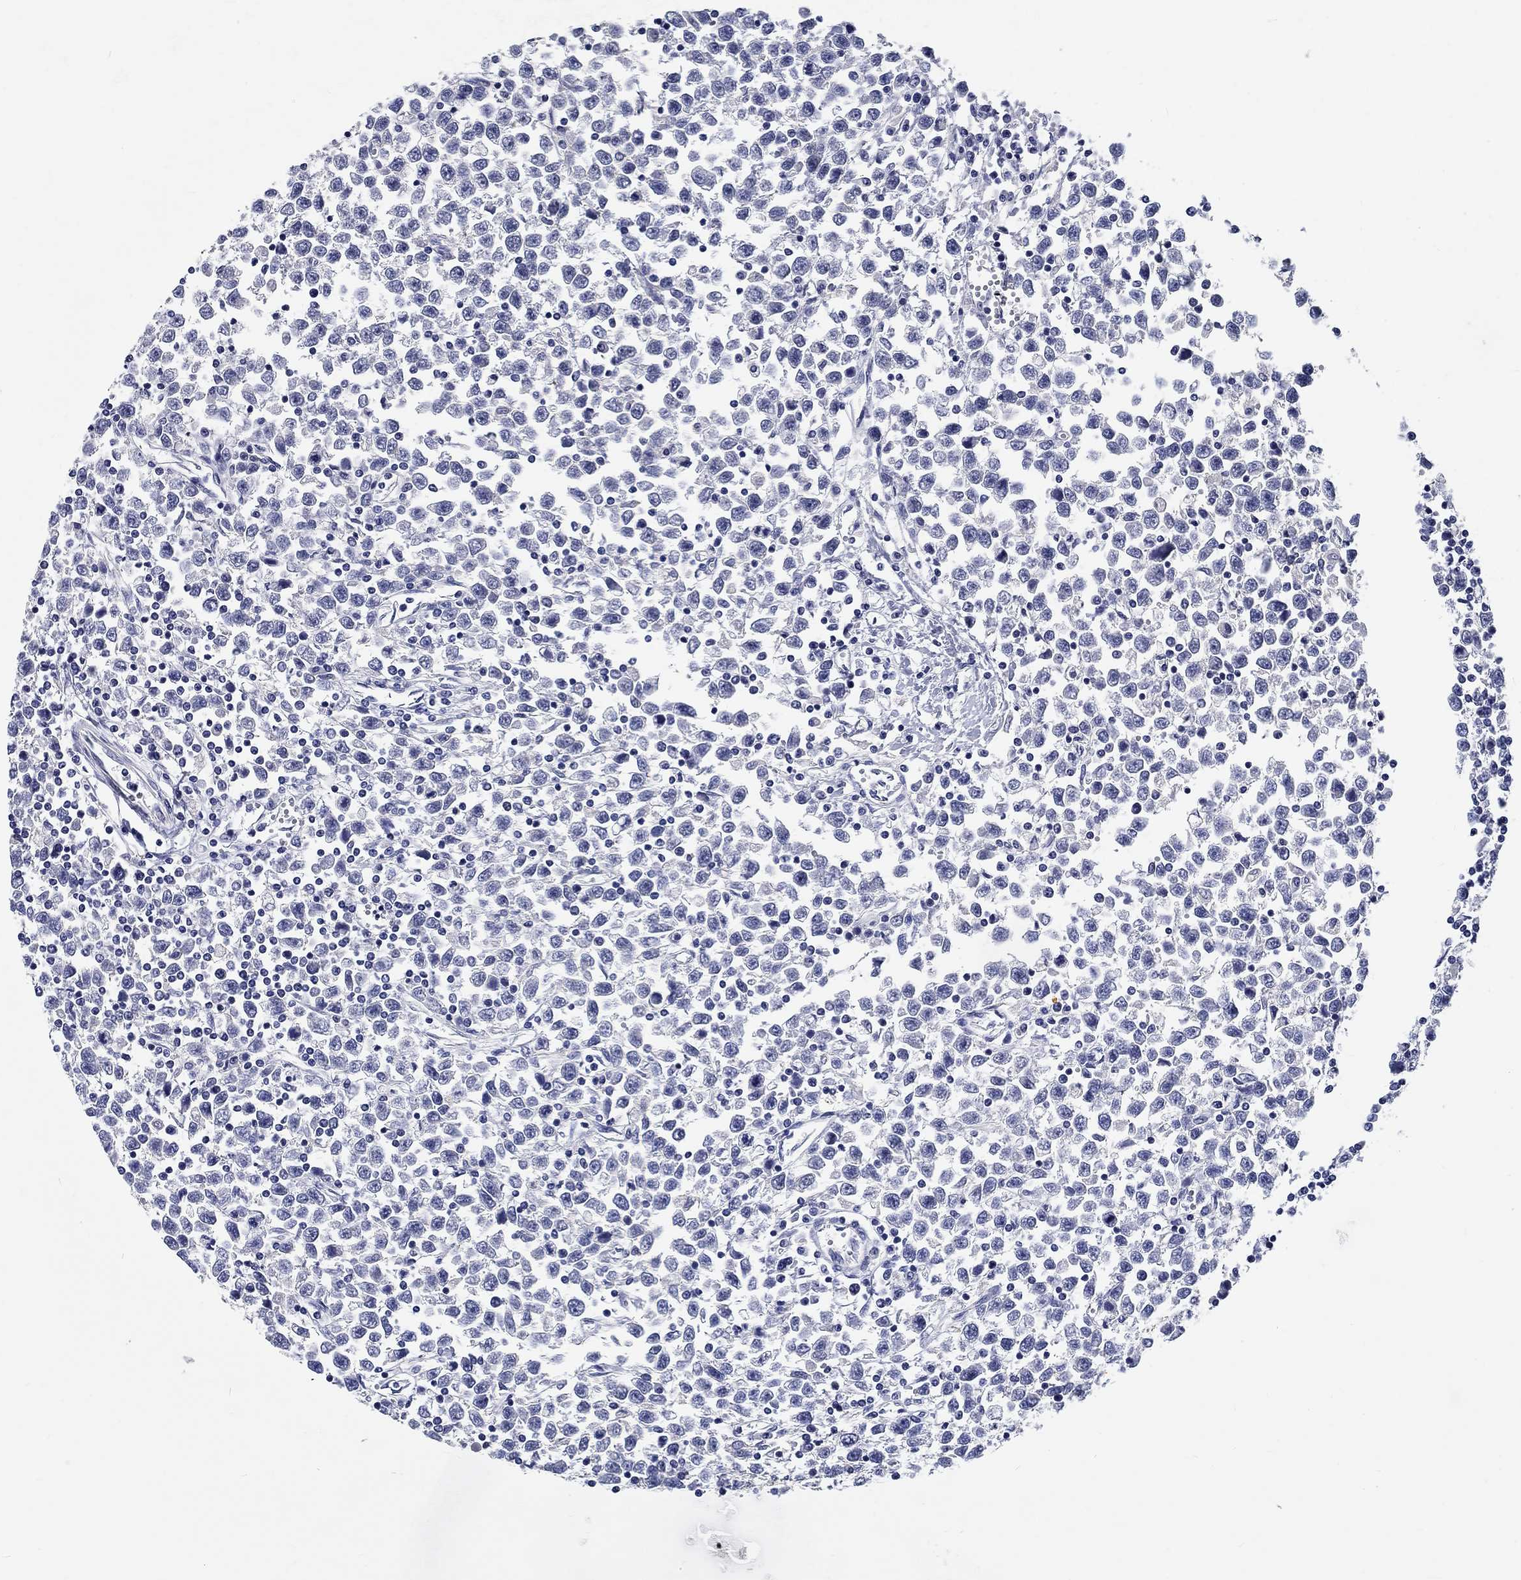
{"staining": {"intensity": "negative", "quantity": "none", "location": "none"}, "tissue": "testis cancer", "cell_type": "Tumor cells", "image_type": "cancer", "snomed": [{"axis": "morphology", "description": "Seminoma, NOS"}, {"axis": "topography", "description": "Testis"}], "caption": "The immunohistochemistry (IHC) image has no significant expression in tumor cells of testis cancer (seminoma) tissue.", "gene": "GRIN1", "patient": {"sex": "male", "age": 34}}